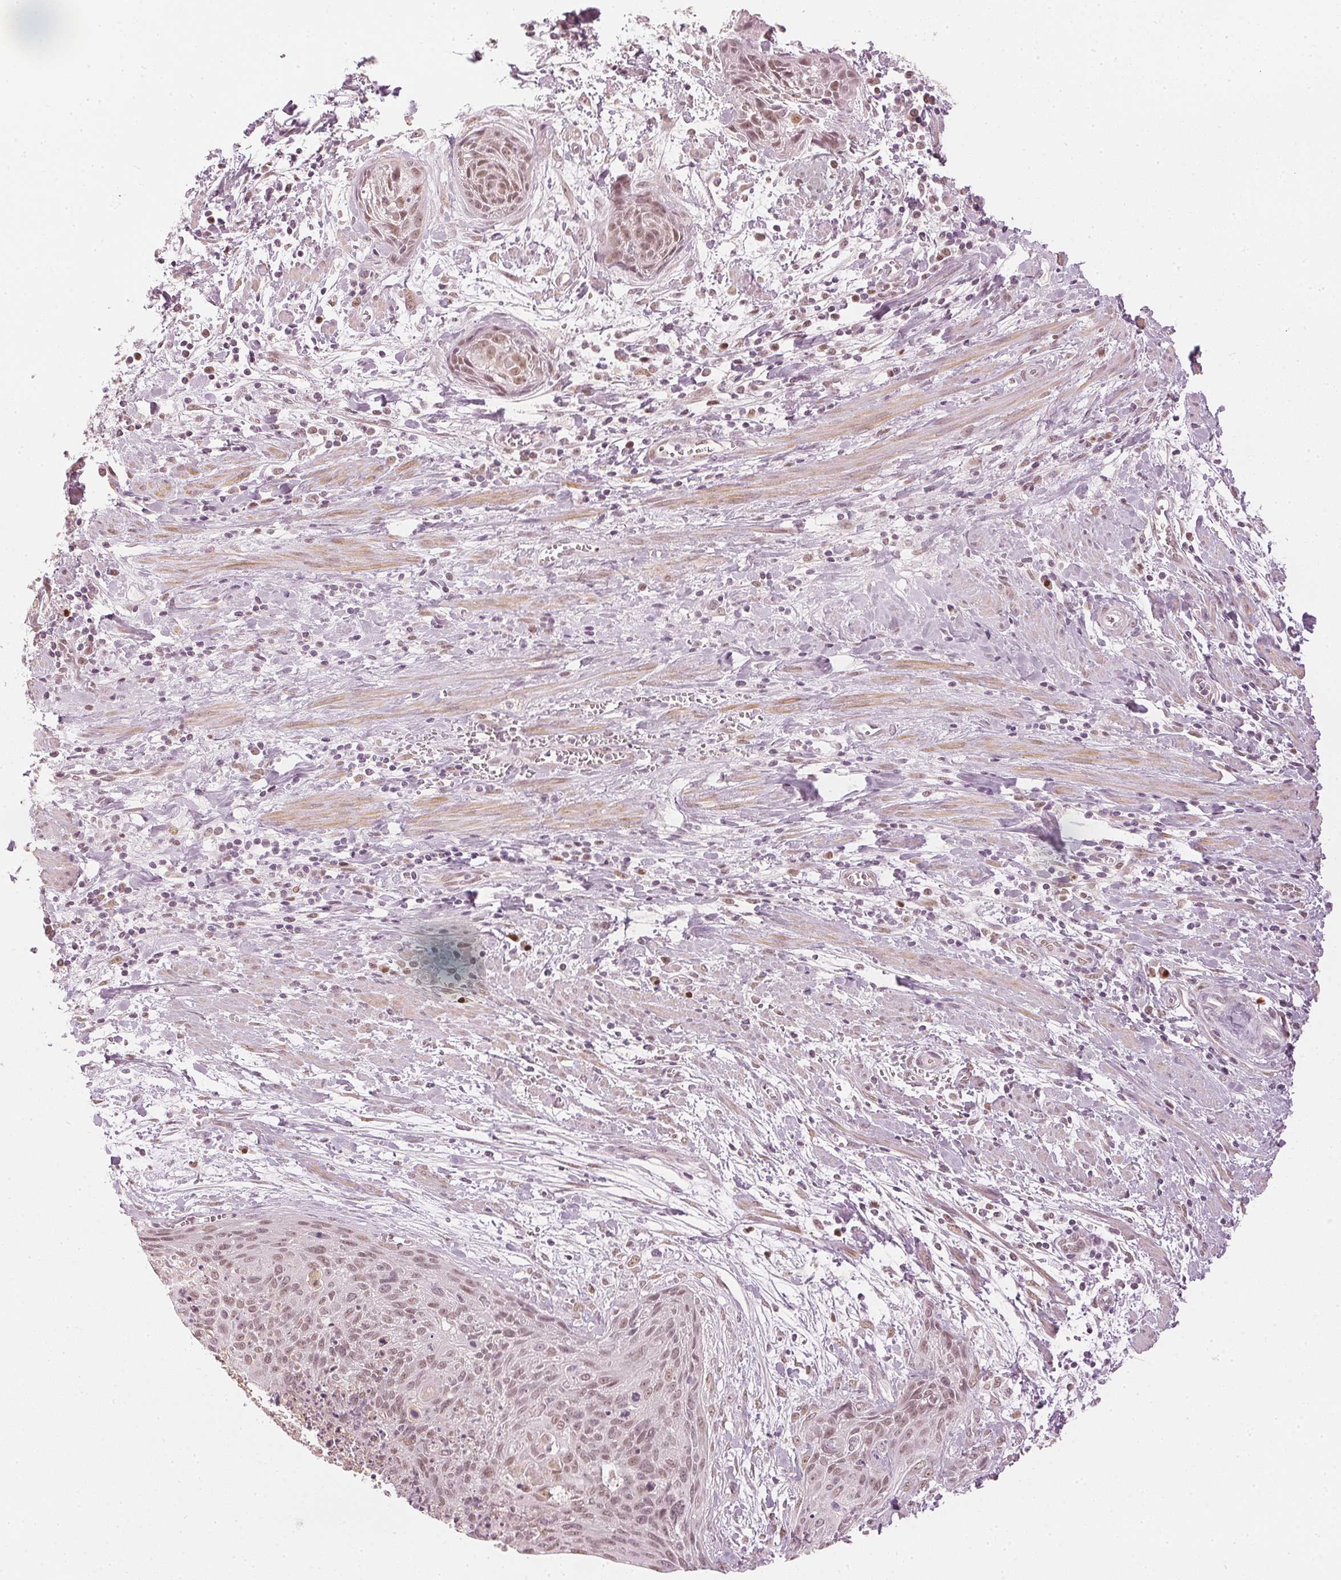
{"staining": {"intensity": "weak", "quantity": "25%-75%", "location": "nuclear"}, "tissue": "cervical cancer", "cell_type": "Tumor cells", "image_type": "cancer", "snomed": [{"axis": "morphology", "description": "Squamous cell carcinoma, NOS"}, {"axis": "topography", "description": "Cervix"}], "caption": "Immunohistochemistry staining of cervical cancer, which displays low levels of weak nuclear positivity in about 25%-75% of tumor cells indicating weak nuclear protein staining. The staining was performed using DAB (3,3'-diaminobenzidine) (brown) for protein detection and nuclei were counterstained in hematoxylin (blue).", "gene": "SLC39A3", "patient": {"sex": "female", "age": 55}}